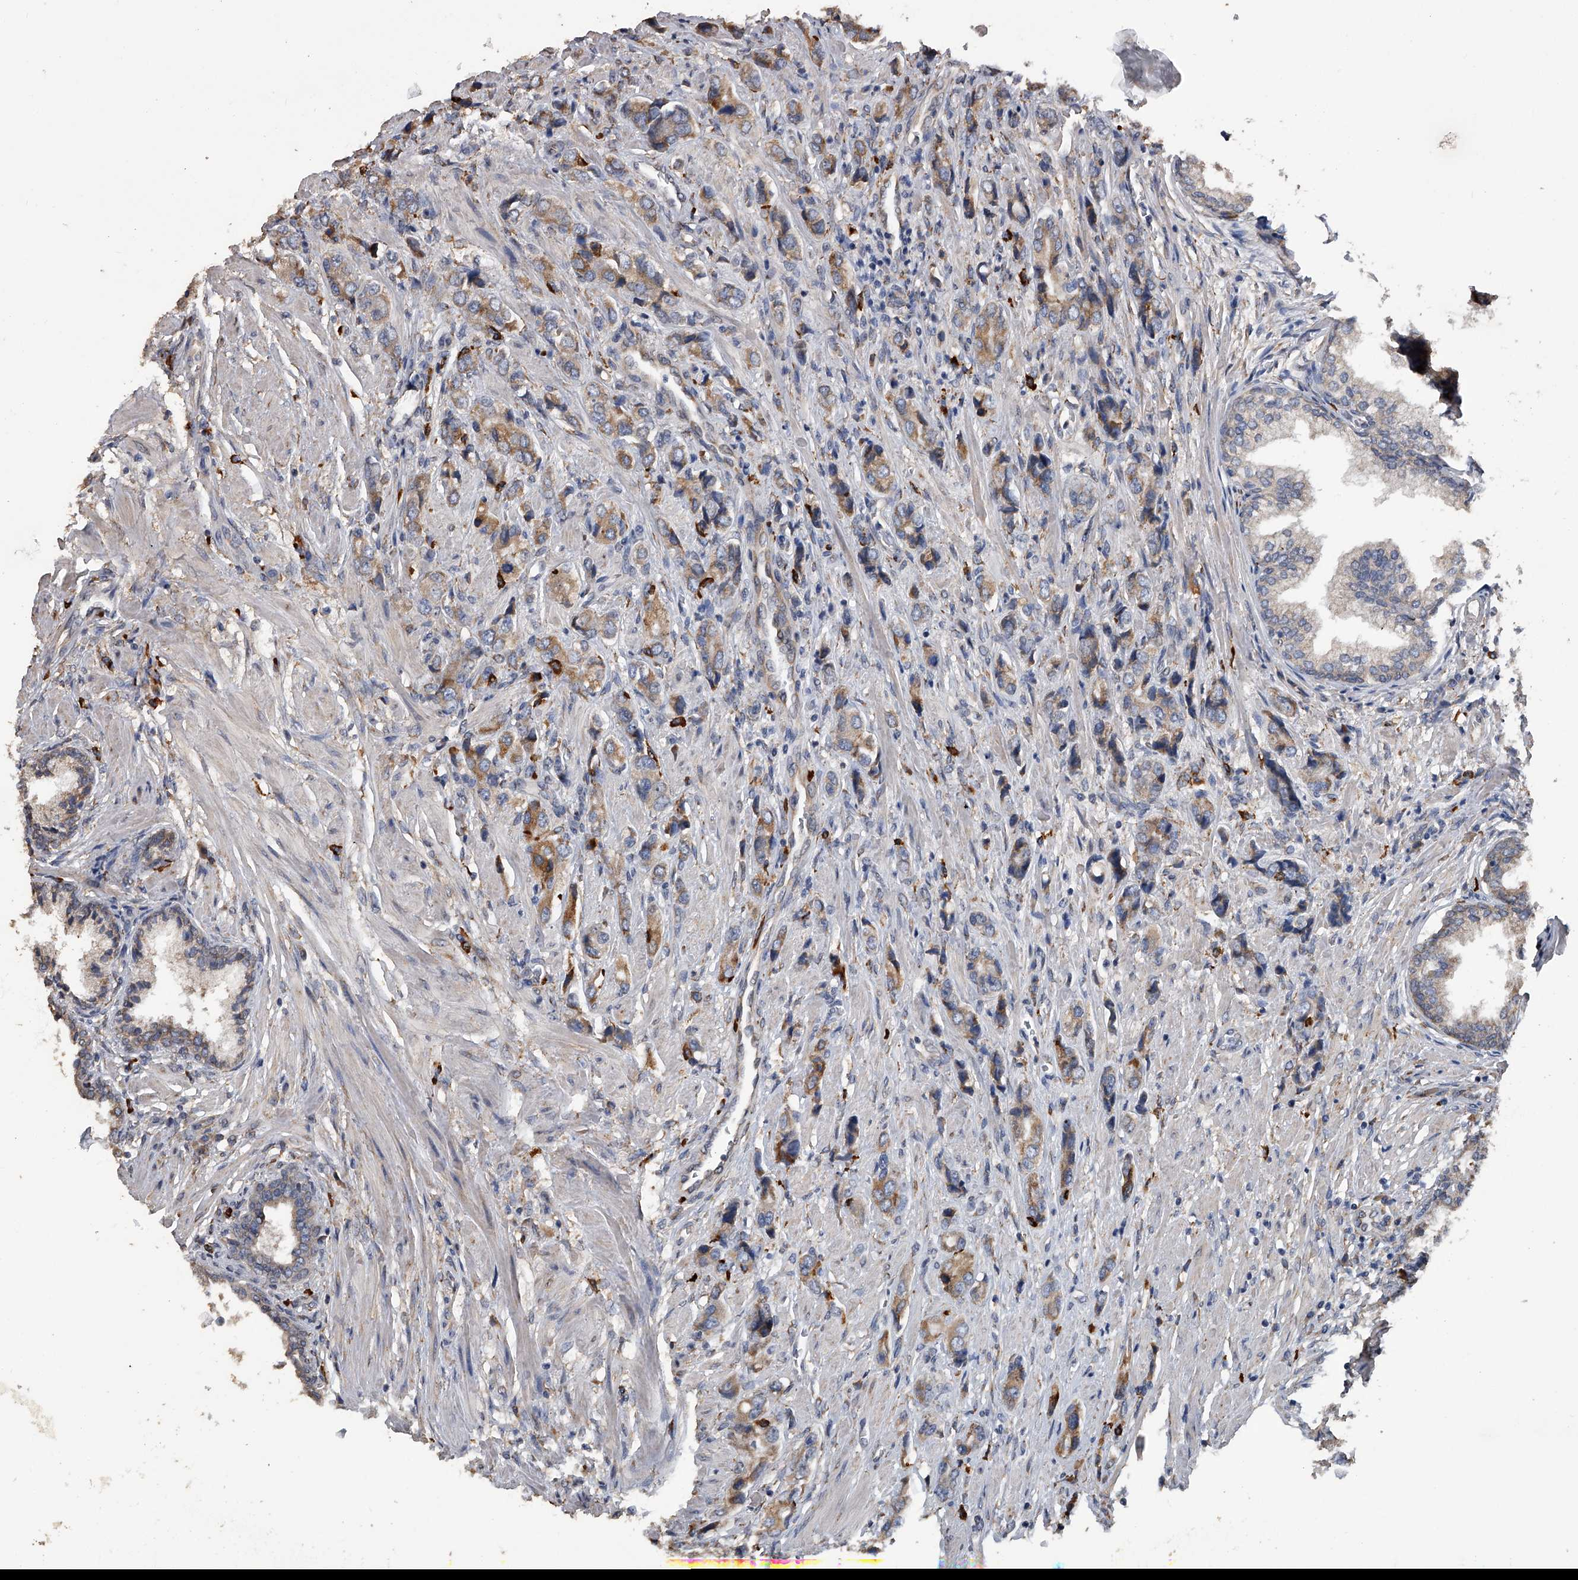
{"staining": {"intensity": "moderate", "quantity": "<25%", "location": "cytoplasmic/membranous"}, "tissue": "prostate cancer", "cell_type": "Tumor cells", "image_type": "cancer", "snomed": [{"axis": "morphology", "description": "Adenocarcinoma, High grade"}, {"axis": "topography", "description": "Prostate"}], "caption": "DAB (3,3'-diaminobenzidine) immunohistochemical staining of prostate cancer reveals moderate cytoplasmic/membranous protein positivity in approximately <25% of tumor cells. (DAB (3,3'-diaminobenzidine) IHC, brown staining for protein, blue staining for nuclei).", "gene": "PCLO", "patient": {"sex": "male", "age": 61}}